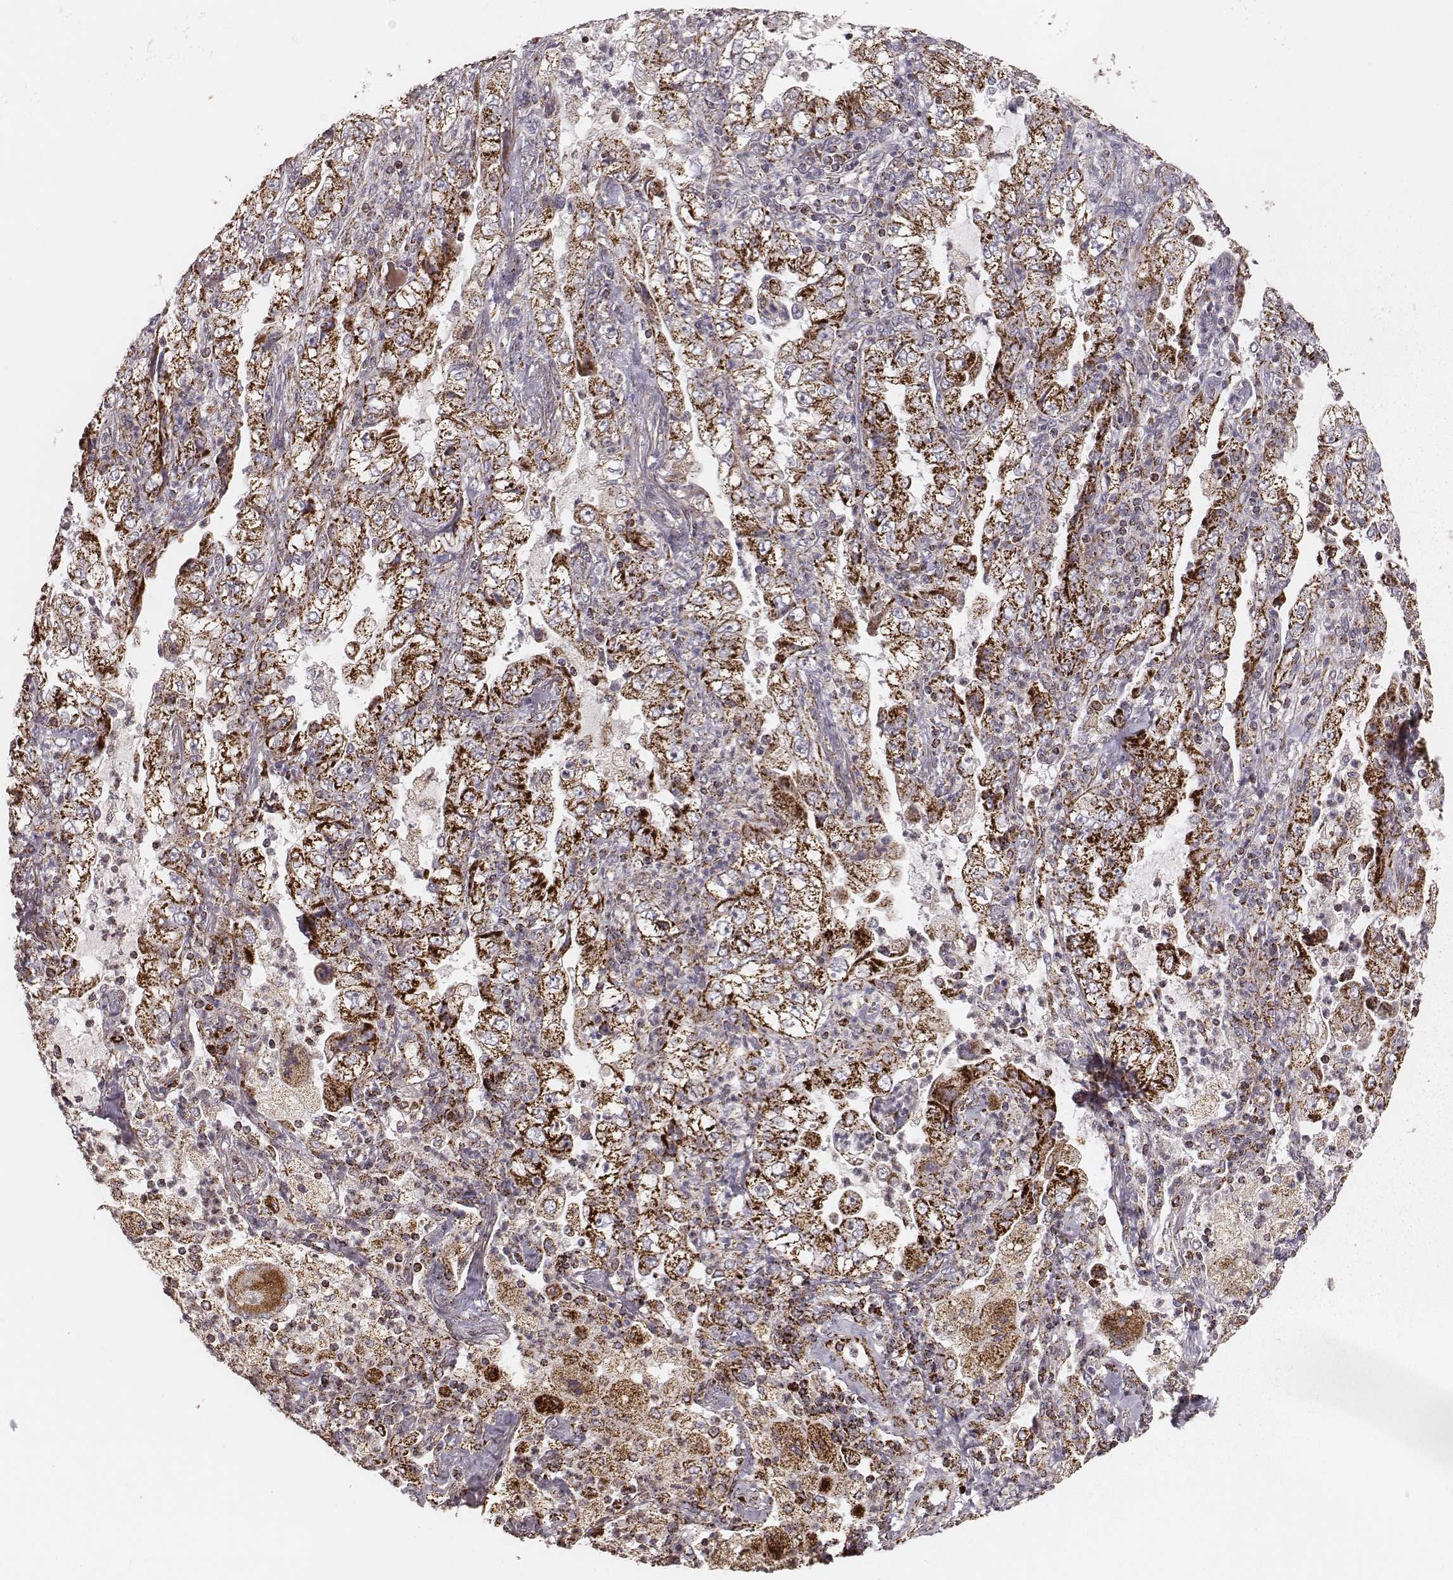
{"staining": {"intensity": "strong", "quantity": ">75%", "location": "cytoplasmic/membranous"}, "tissue": "lung cancer", "cell_type": "Tumor cells", "image_type": "cancer", "snomed": [{"axis": "morphology", "description": "Adenocarcinoma, NOS"}, {"axis": "topography", "description": "Lung"}], "caption": "Approximately >75% of tumor cells in lung adenocarcinoma exhibit strong cytoplasmic/membranous protein staining as visualized by brown immunohistochemical staining.", "gene": "TUFM", "patient": {"sex": "female", "age": 73}}